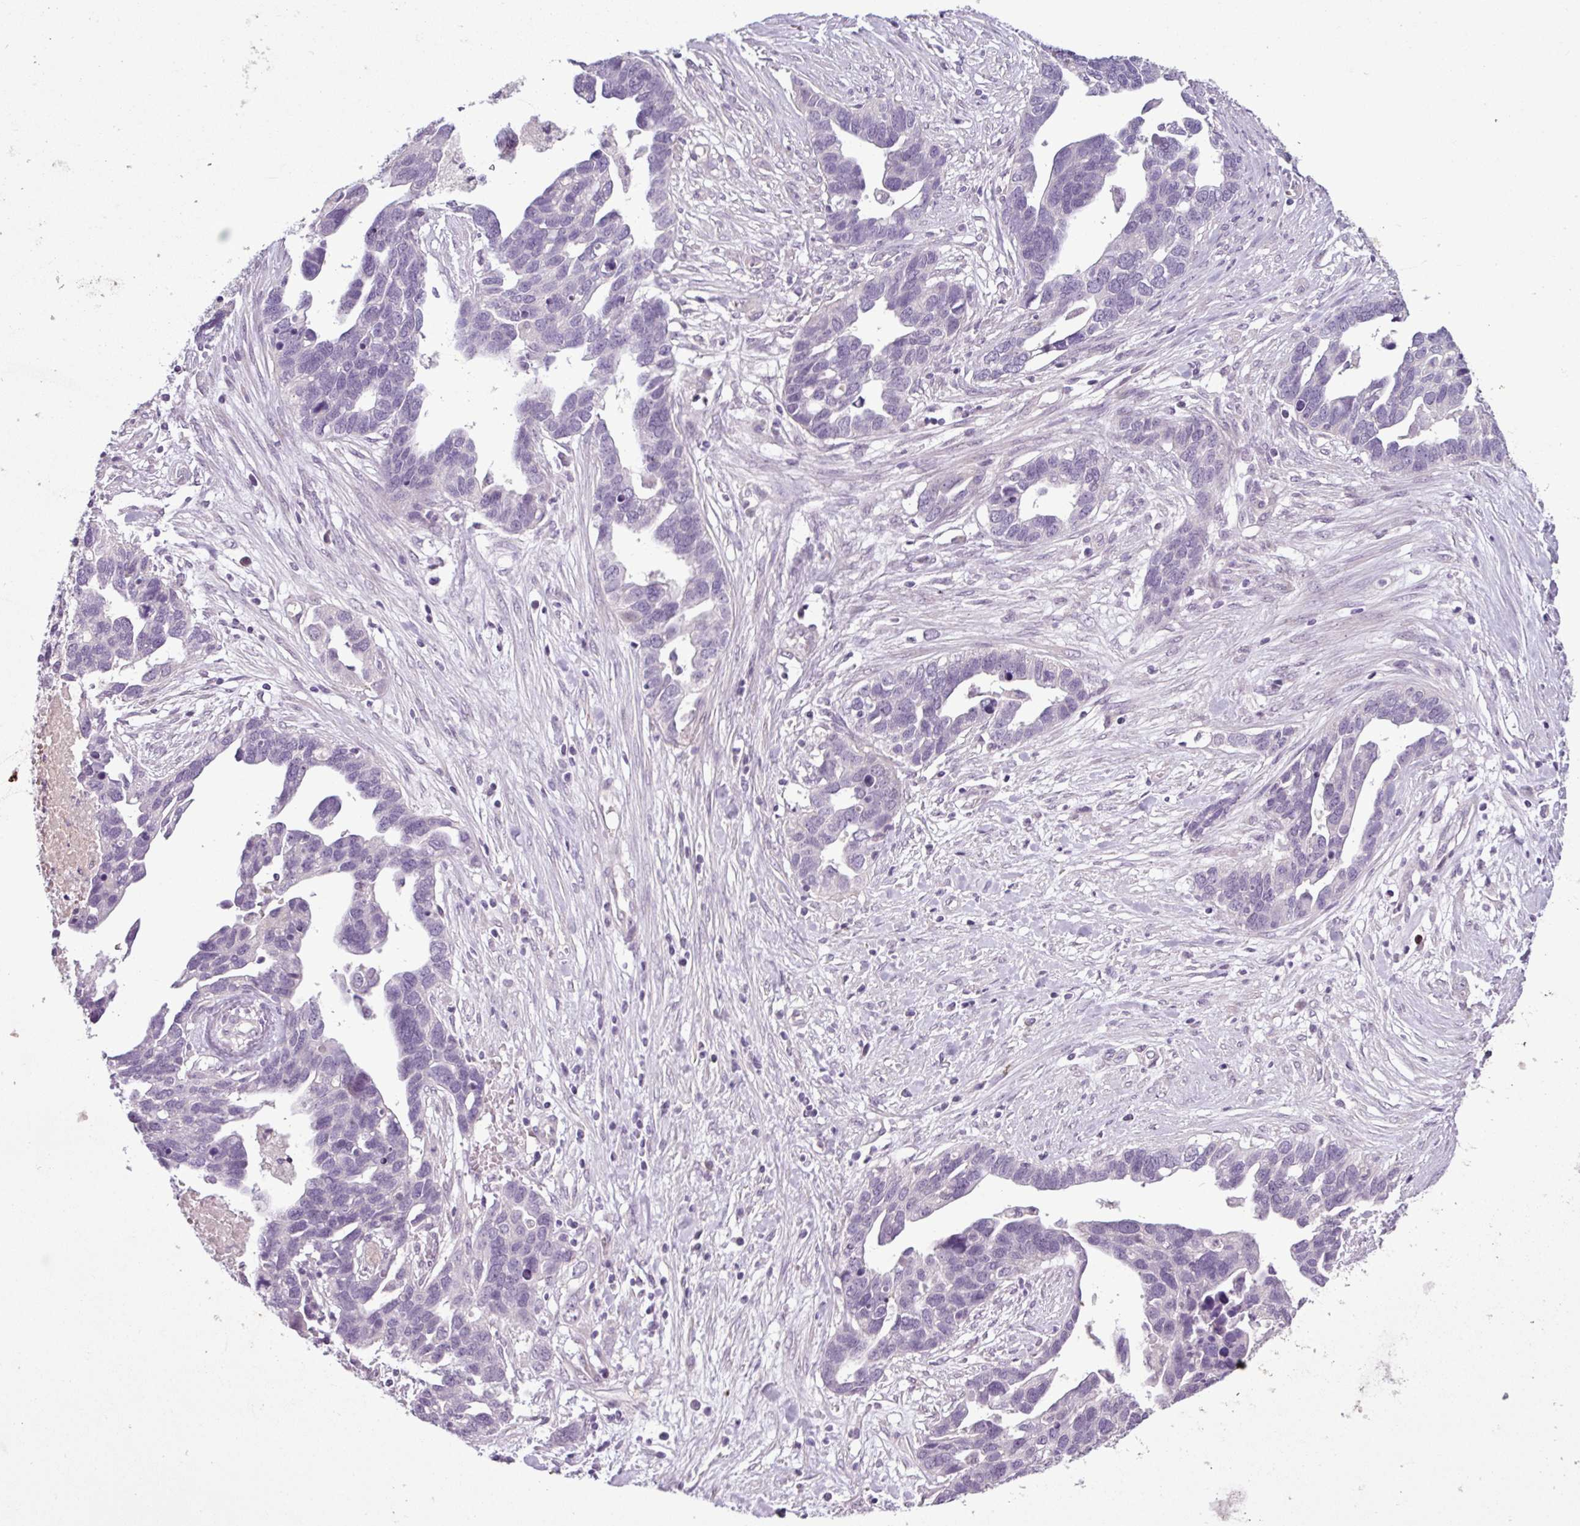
{"staining": {"intensity": "negative", "quantity": "none", "location": "none"}, "tissue": "ovarian cancer", "cell_type": "Tumor cells", "image_type": "cancer", "snomed": [{"axis": "morphology", "description": "Cystadenocarcinoma, serous, NOS"}, {"axis": "topography", "description": "Ovary"}], "caption": "Ovarian cancer stained for a protein using IHC shows no expression tumor cells.", "gene": "C9orf24", "patient": {"sex": "female", "age": 54}}